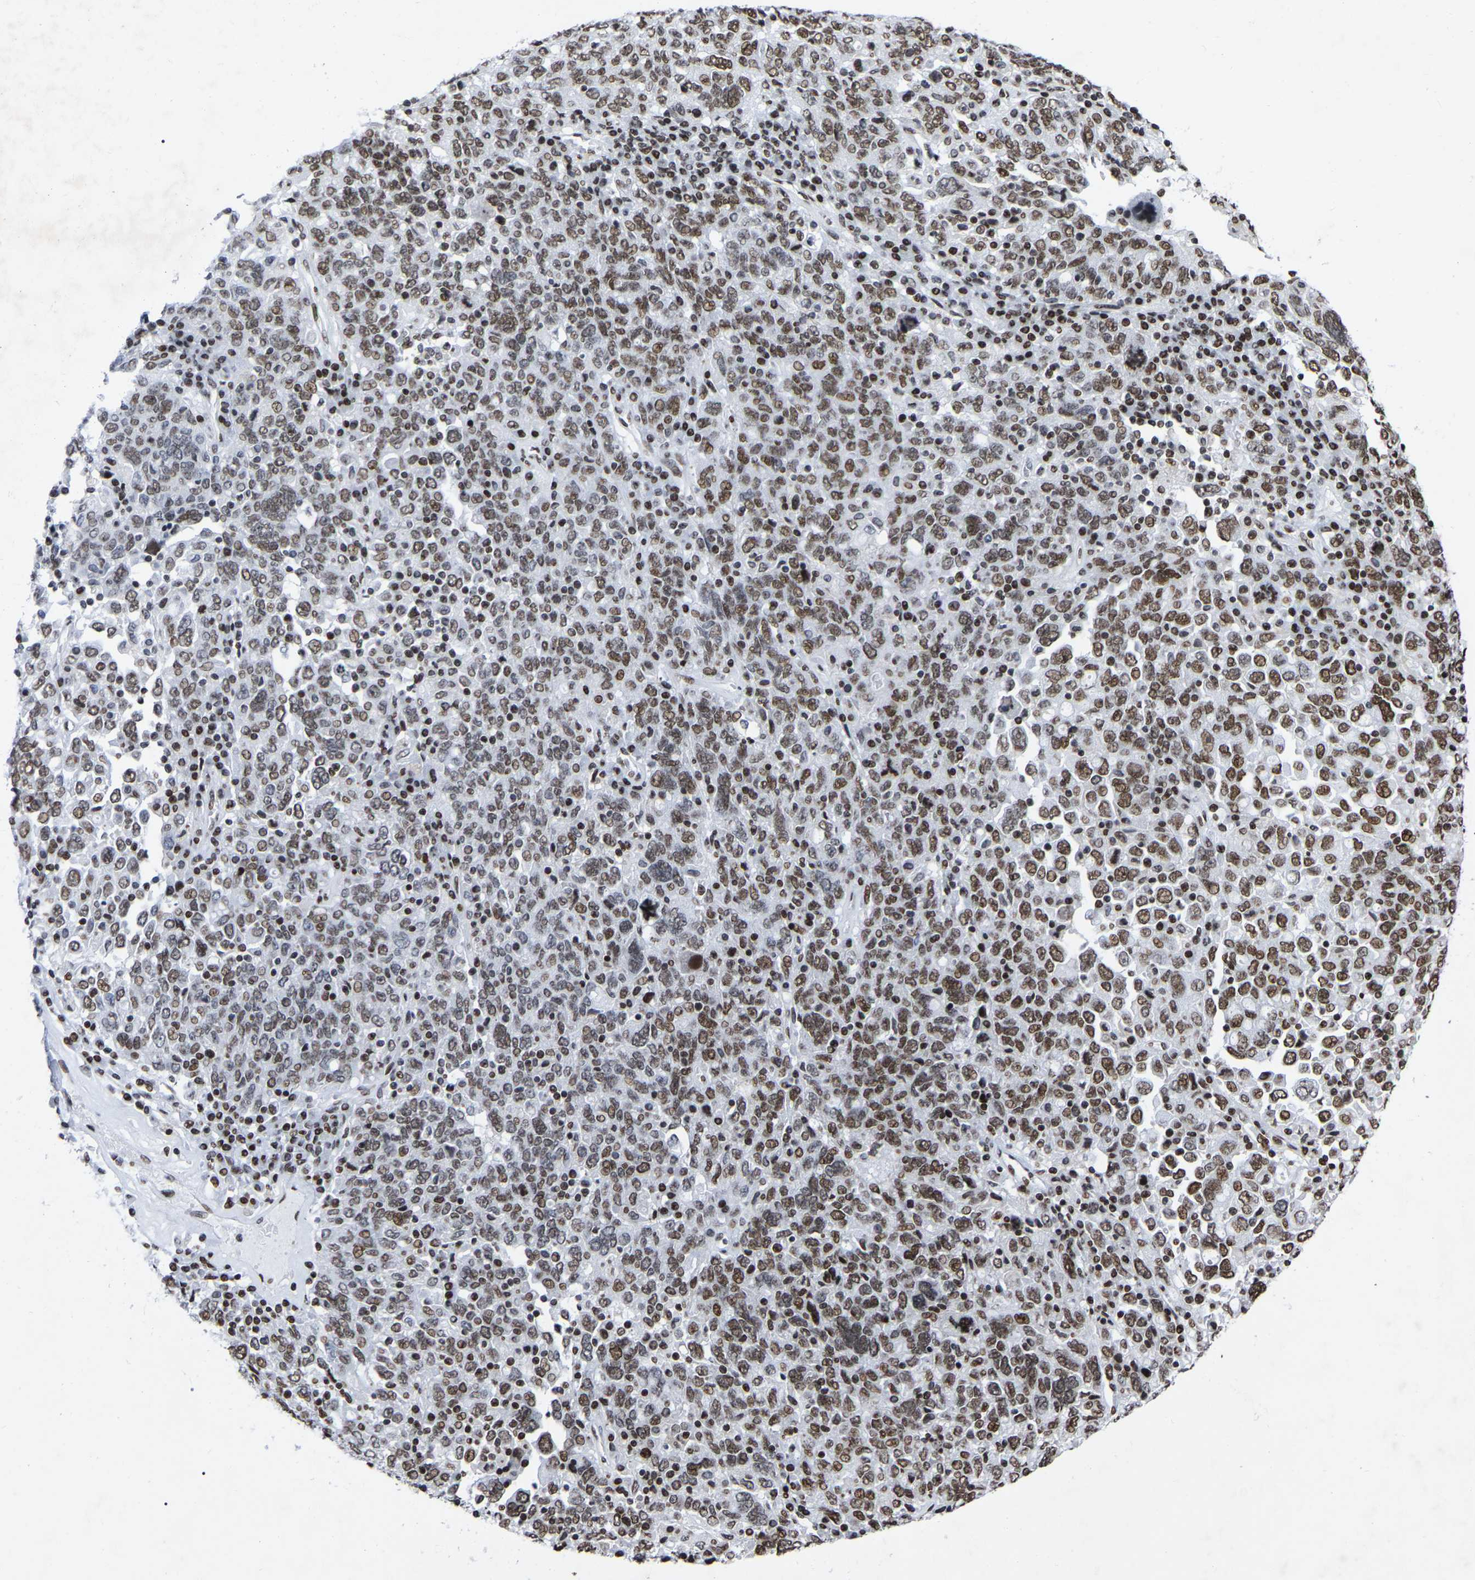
{"staining": {"intensity": "moderate", "quantity": ">75%", "location": "nuclear"}, "tissue": "ovarian cancer", "cell_type": "Tumor cells", "image_type": "cancer", "snomed": [{"axis": "morphology", "description": "Carcinoma, endometroid"}, {"axis": "topography", "description": "Ovary"}], "caption": "This is a histology image of IHC staining of ovarian cancer, which shows moderate positivity in the nuclear of tumor cells.", "gene": "PRCC", "patient": {"sex": "female", "age": 62}}